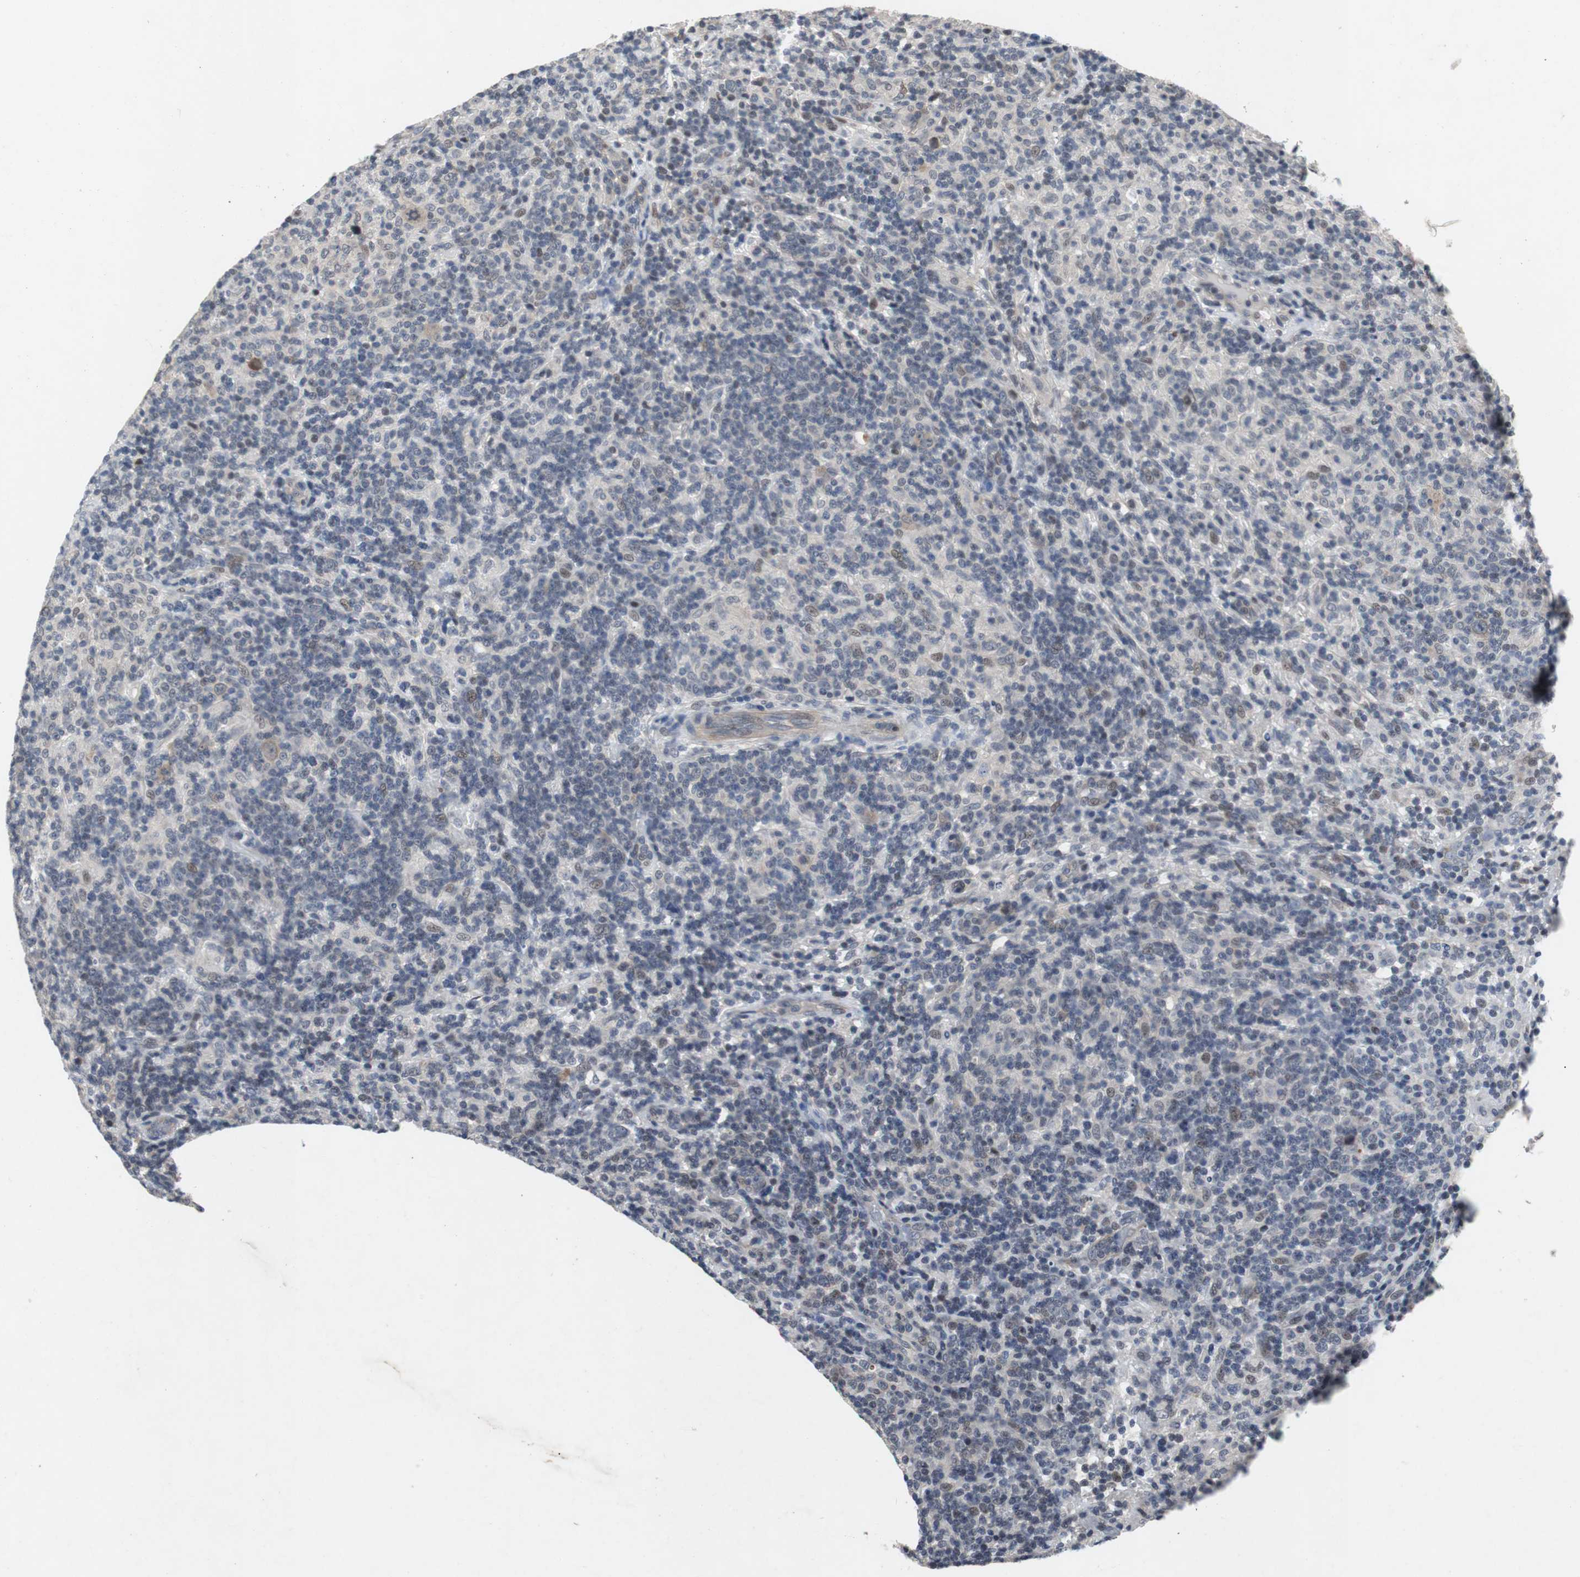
{"staining": {"intensity": "weak", "quantity": "<25%", "location": "cytoplasmic/membranous,nuclear"}, "tissue": "lymphoma", "cell_type": "Tumor cells", "image_type": "cancer", "snomed": [{"axis": "morphology", "description": "Hodgkin's disease, NOS"}, {"axis": "topography", "description": "Lymph node"}], "caption": "IHC photomicrograph of human lymphoma stained for a protein (brown), which demonstrates no staining in tumor cells. (DAB (3,3'-diaminobenzidine) immunohistochemistry (IHC) with hematoxylin counter stain).", "gene": "TP63", "patient": {"sex": "male", "age": 70}}